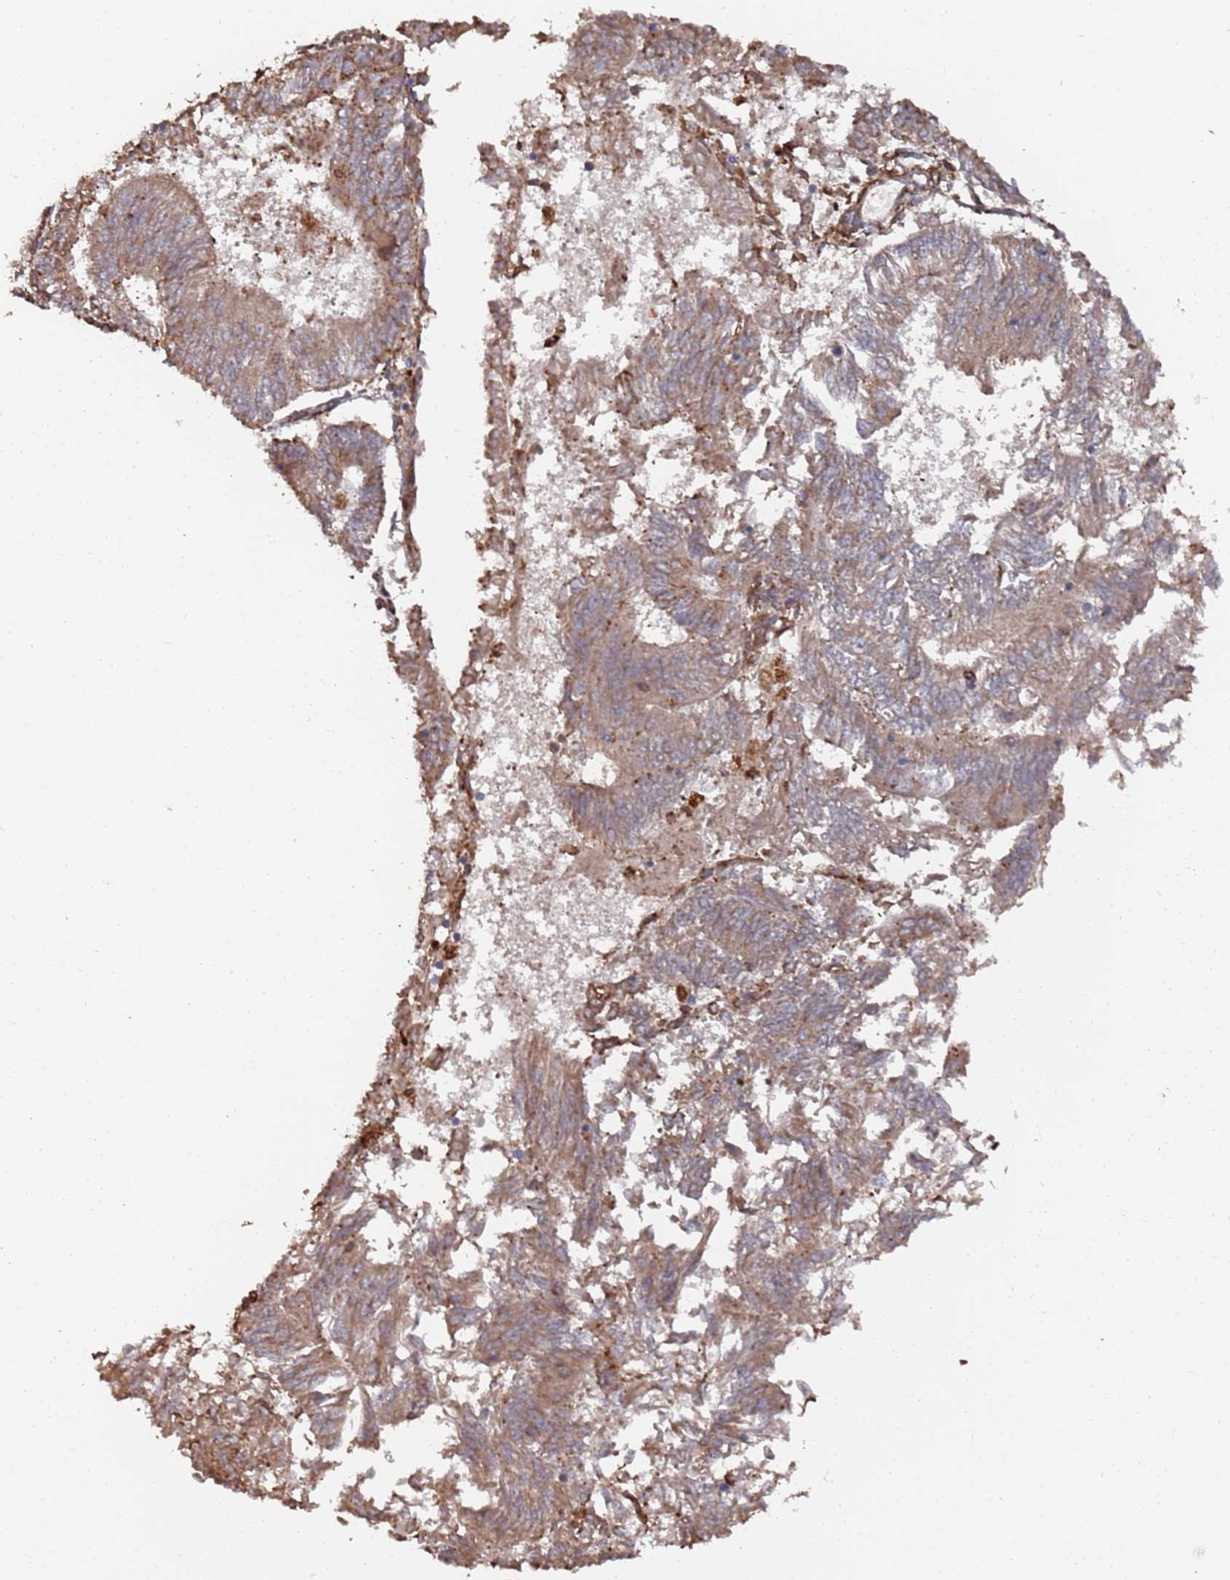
{"staining": {"intensity": "moderate", "quantity": ">75%", "location": "cytoplasmic/membranous"}, "tissue": "endometrial cancer", "cell_type": "Tumor cells", "image_type": "cancer", "snomed": [{"axis": "morphology", "description": "Adenocarcinoma, NOS"}, {"axis": "topography", "description": "Endometrium"}], "caption": "This is a photomicrograph of IHC staining of endometrial adenocarcinoma, which shows moderate positivity in the cytoplasmic/membranous of tumor cells.", "gene": "LACC1", "patient": {"sex": "female", "age": 58}}